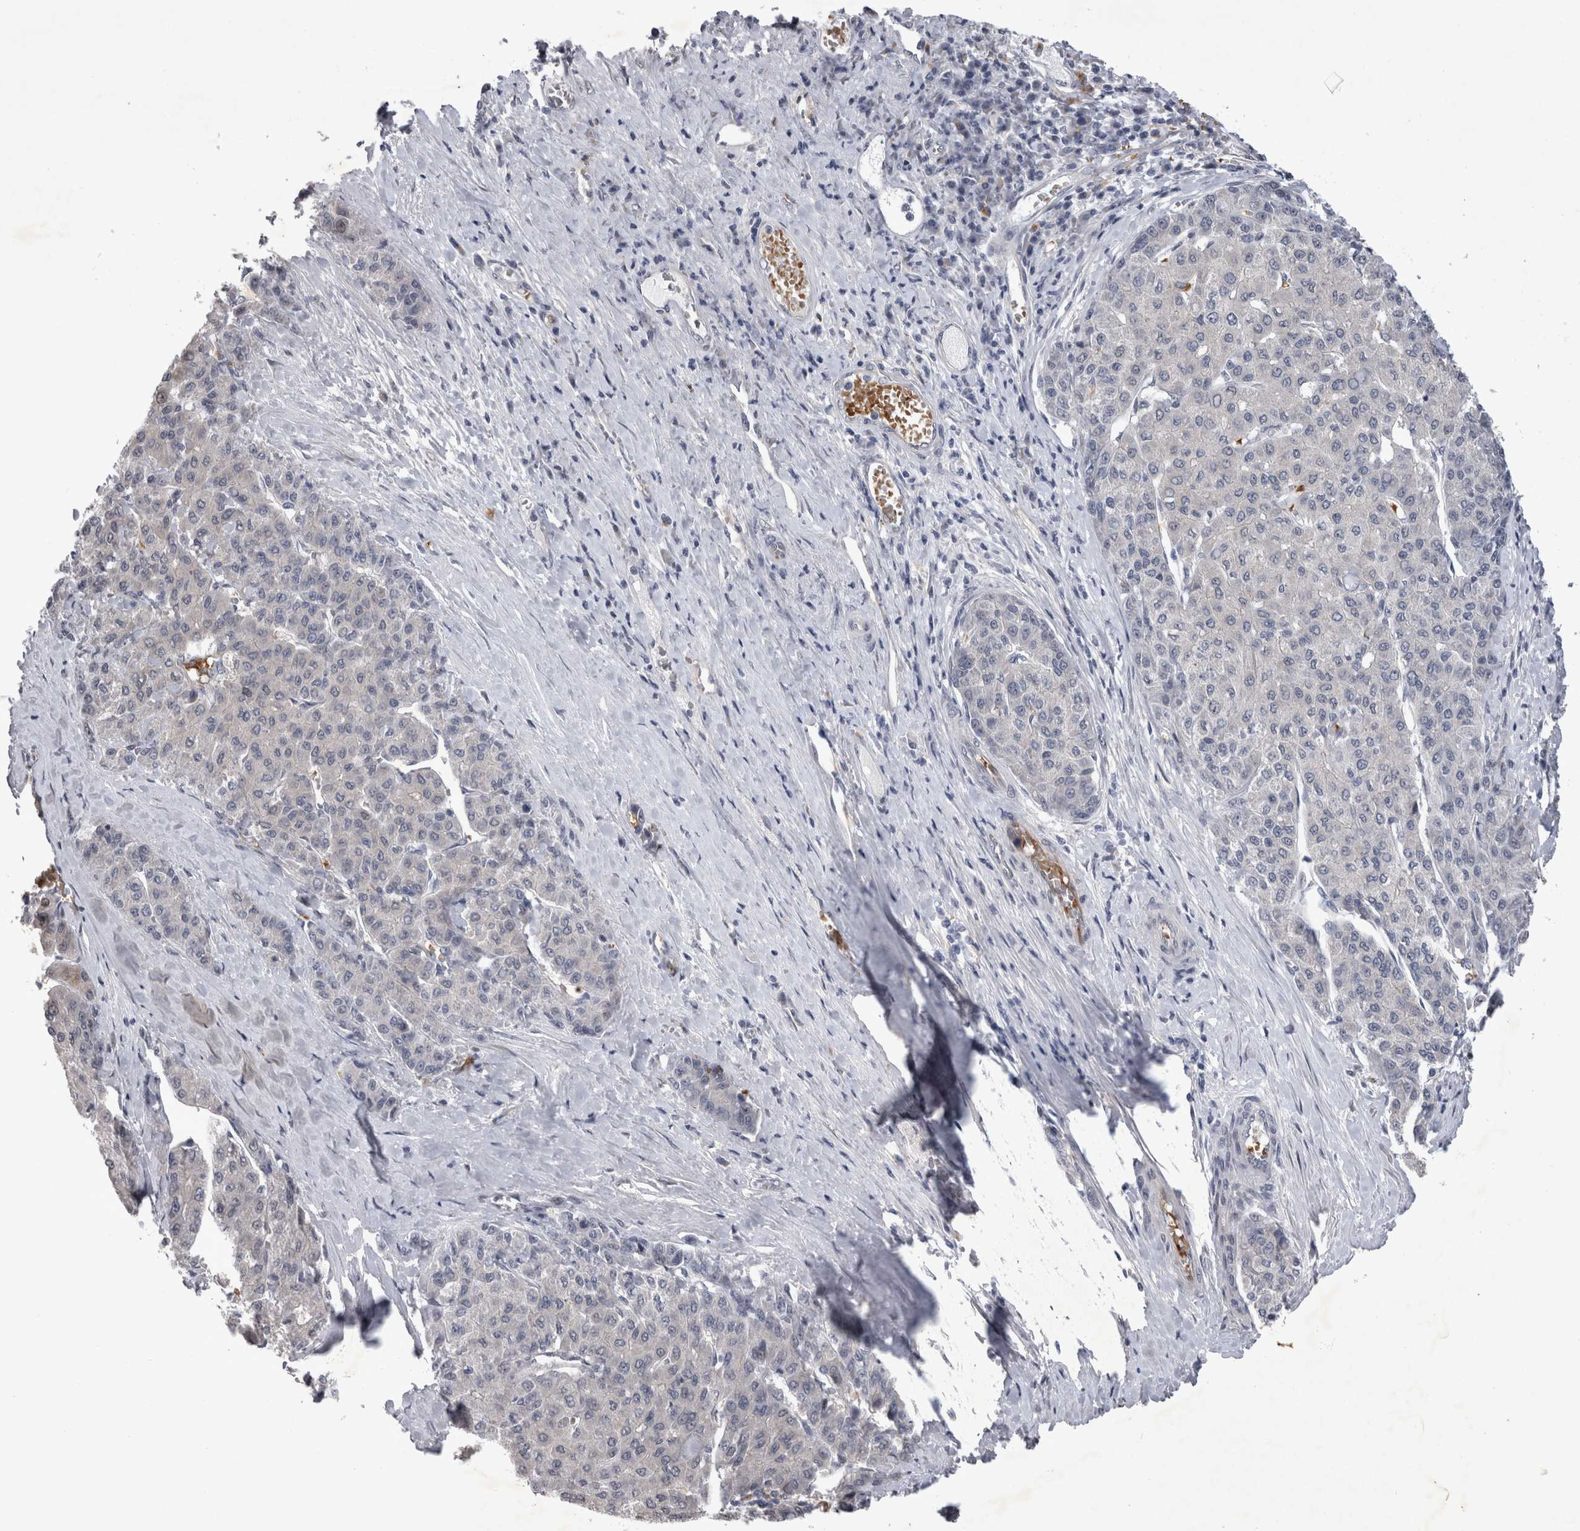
{"staining": {"intensity": "negative", "quantity": "none", "location": "none"}, "tissue": "liver cancer", "cell_type": "Tumor cells", "image_type": "cancer", "snomed": [{"axis": "morphology", "description": "Carcinoma, Hepatocellular, NOS"}, {"axis": "topography", "description": "Liver"}], "caption": "There is no significant staining in tumor cells of liver hepatocellular carcinoma.", "gene": "IFI44", "patient": {"sex": "male", "age": 65}}